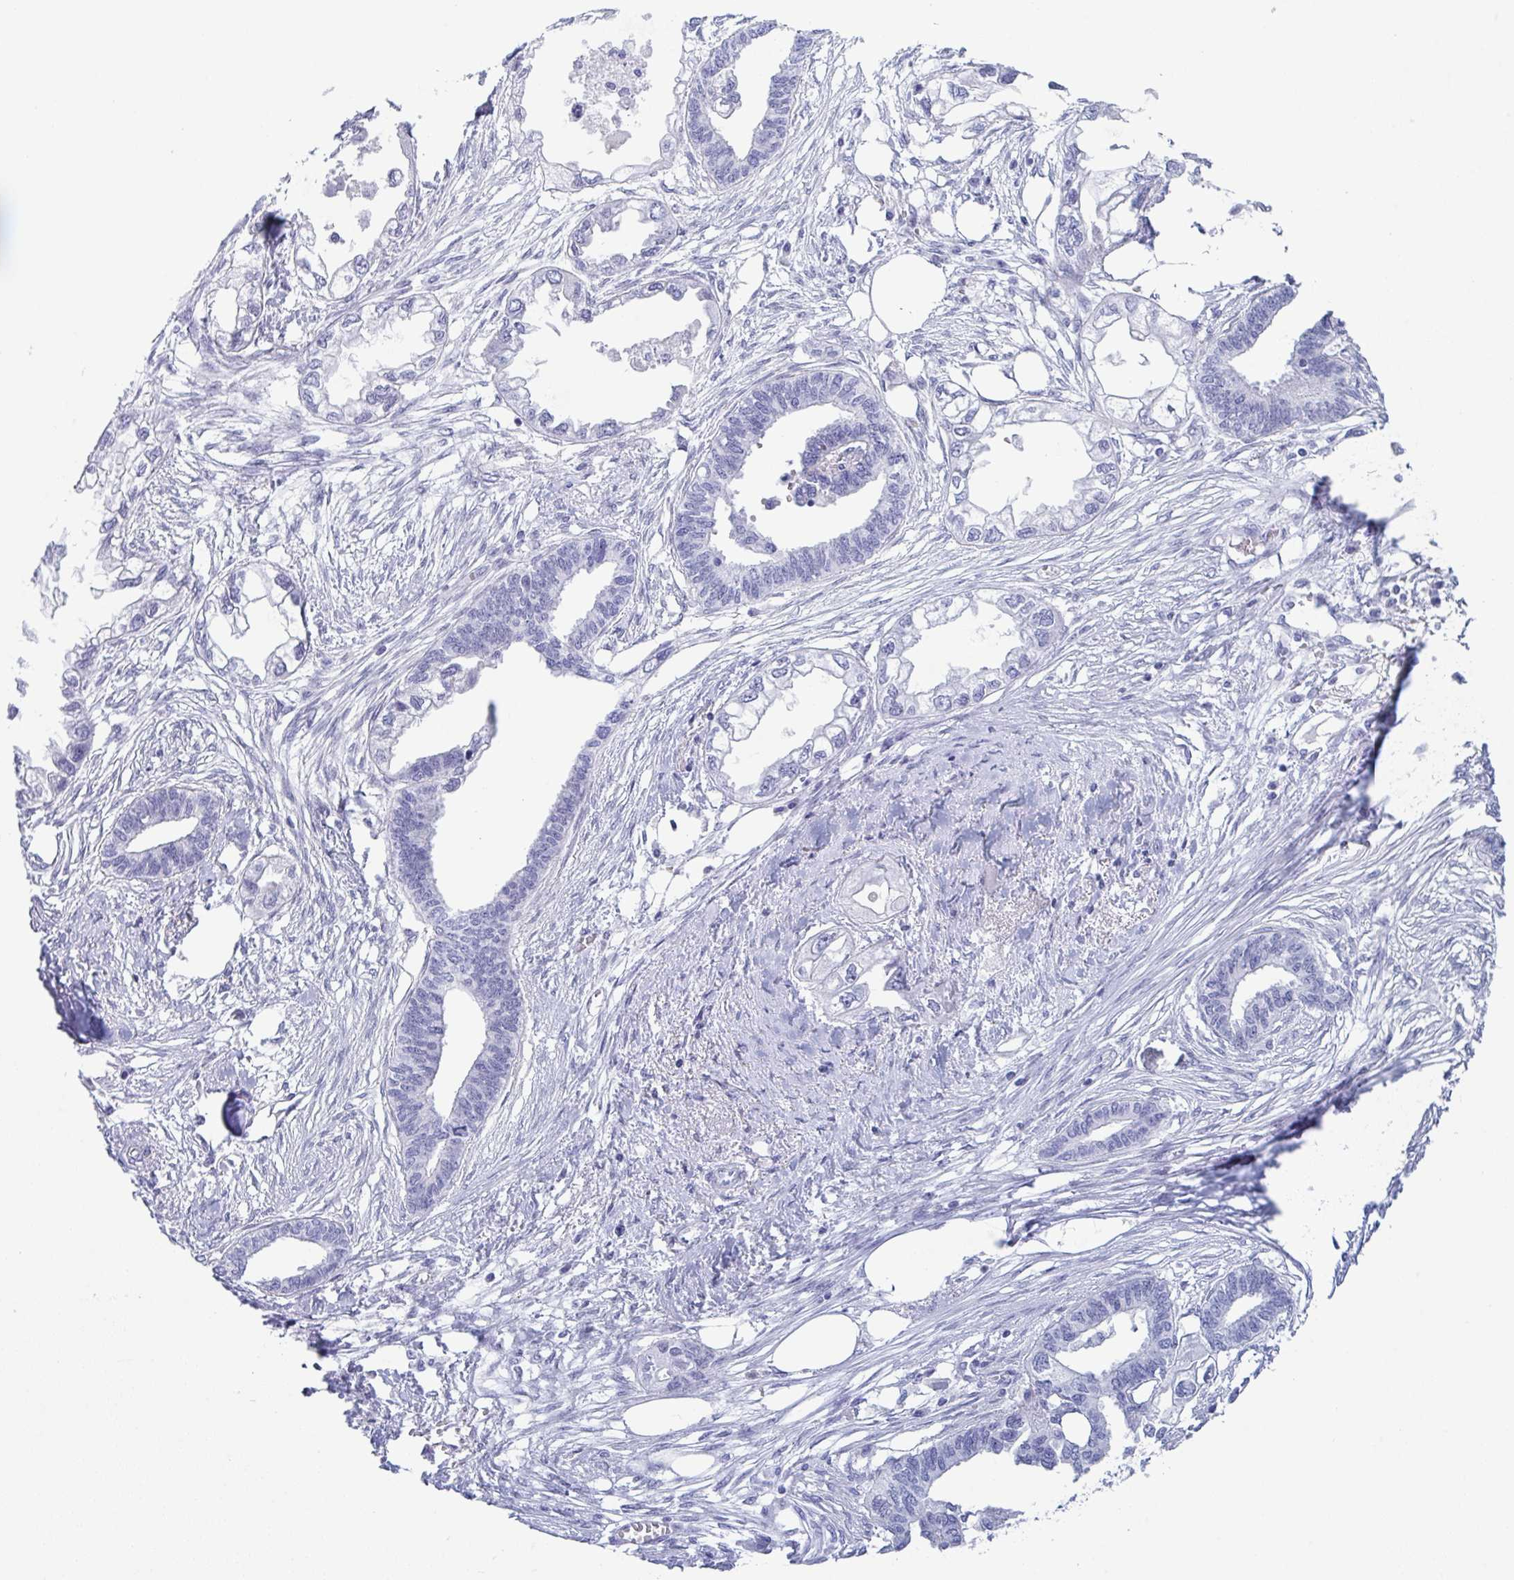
{"staining": {"intensity": "negative", "quantity": "none", "location": "none"}, "tissue": "endometrial cancer", "cell_type": "Tumor cells", "image_type": "cancer", "snomed": [{"axis": "morphology", "description": "Adenocarcinoma, NOS"}, {"axis": "morphology", "description": "Adenocarcinoma, metastatic, NOS"}, {"axis": "topography", "description": "Adipose tissue"}, {"axis": "topography", "description": "Endometrium"}], "caption": "This is an immunohistochemistry (IHC) micrograph of adenocarcinoma (endometrial). There is no staining in tumor cells.", "gene": "CDX4", "patient": {"sex": "female", "age": 67}}